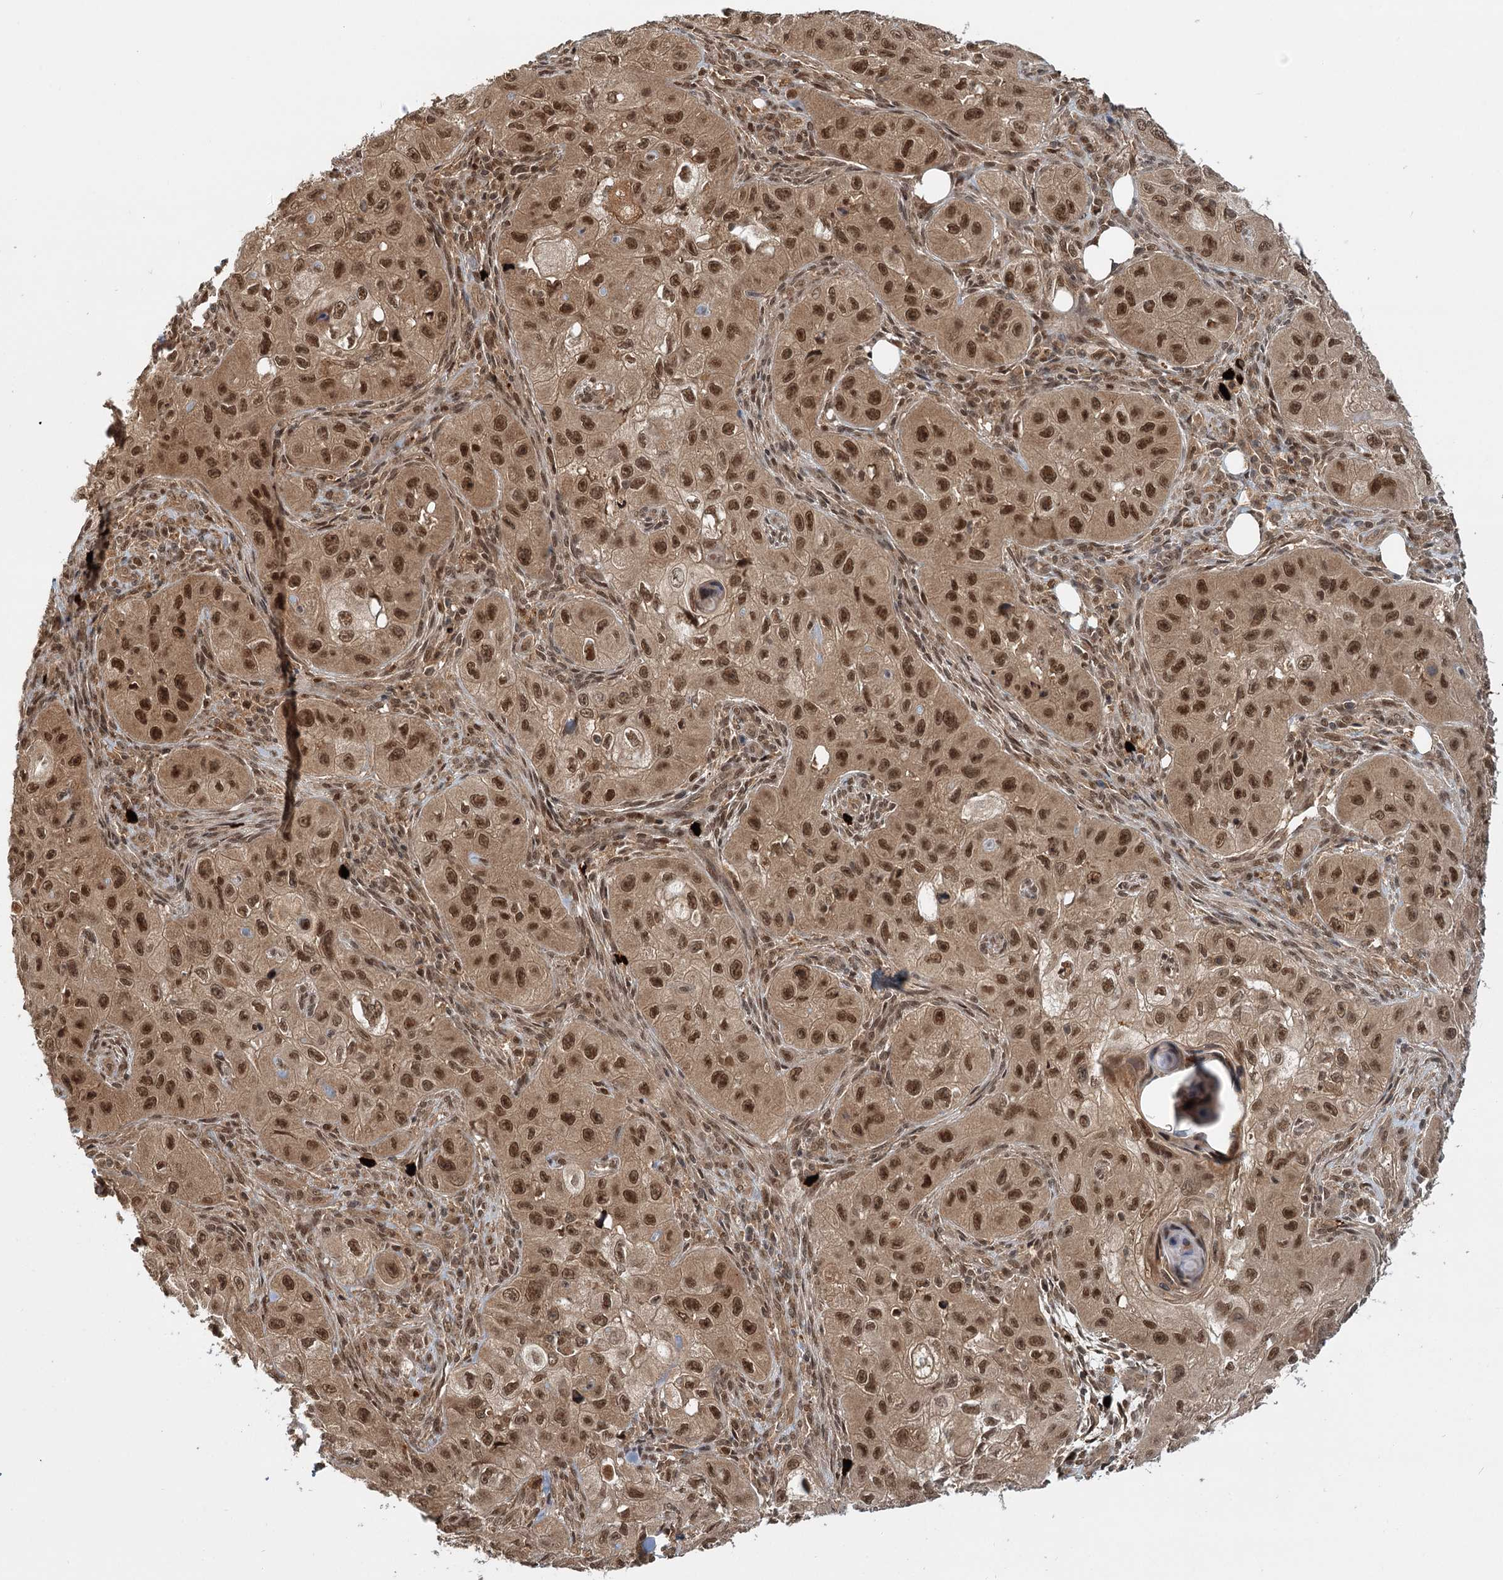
{"staining": {"intensity": "moderate", "quantity": ">75%", "location": "nuclear"}, "tissue": "skin cancer", "cell_type": "Tumor cells", "image_type": "cancer", "snomed": [{"axis": "morphology", "description": "Squamous cell carcinoma, NOS"}, {"axis": "topography", "description": "Skin"}, {"axis": "topography", "description": "Subcutis"}], "caption": "Skin cancer (squamous cell carcinoma) tissue exhibits moderate nuclear staining in about >75% of tumor cells", "gene": "N6AMT1", "patient": {"sex": "male", "age": 73}}